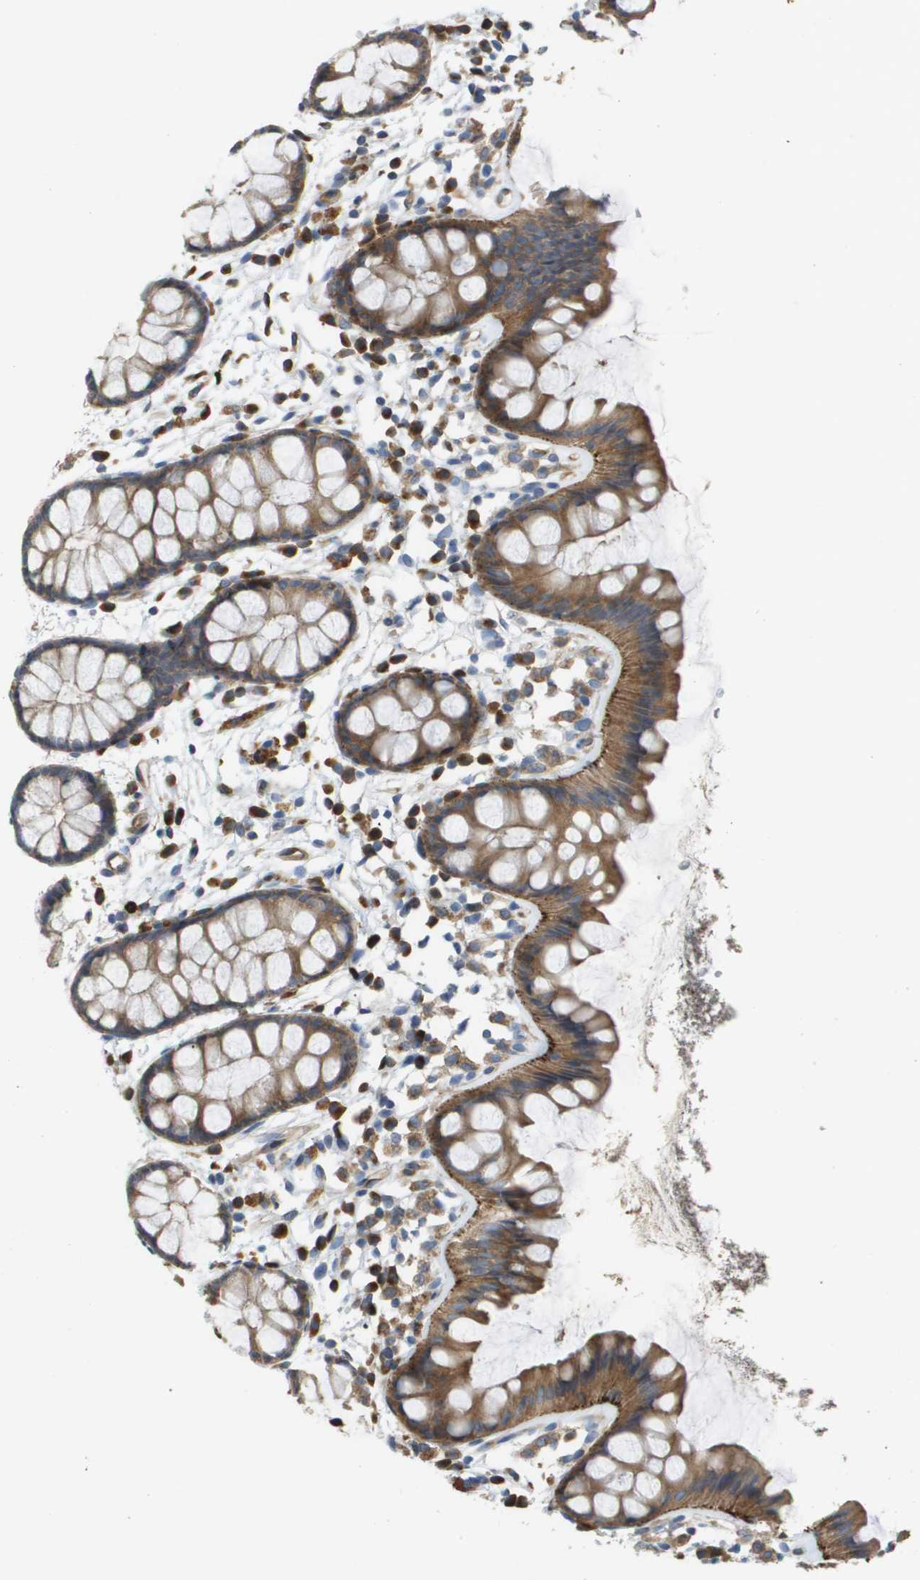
{"staining": {"intensity": "strong", "quantity": ">75%", "location": "cytoplasmic/membranous"}, "tissue": "rectum", "cell_type": "Glandular cells", "image_type": "normal", "snomed": [{"axis": "morphology", "description": "Normal tissue, NOS"}, {"axis": "topography", "description": "Rectum"}], "caption": "An image of human rectum stained for a protein demonstrates strong cytoplasmic/membranous brown staining in glandular cells. (DAB = brown stain, brightfield microscopy at high magnification).", "gene": "CASP10", "patient": {"sex": "female", "age": 66}}